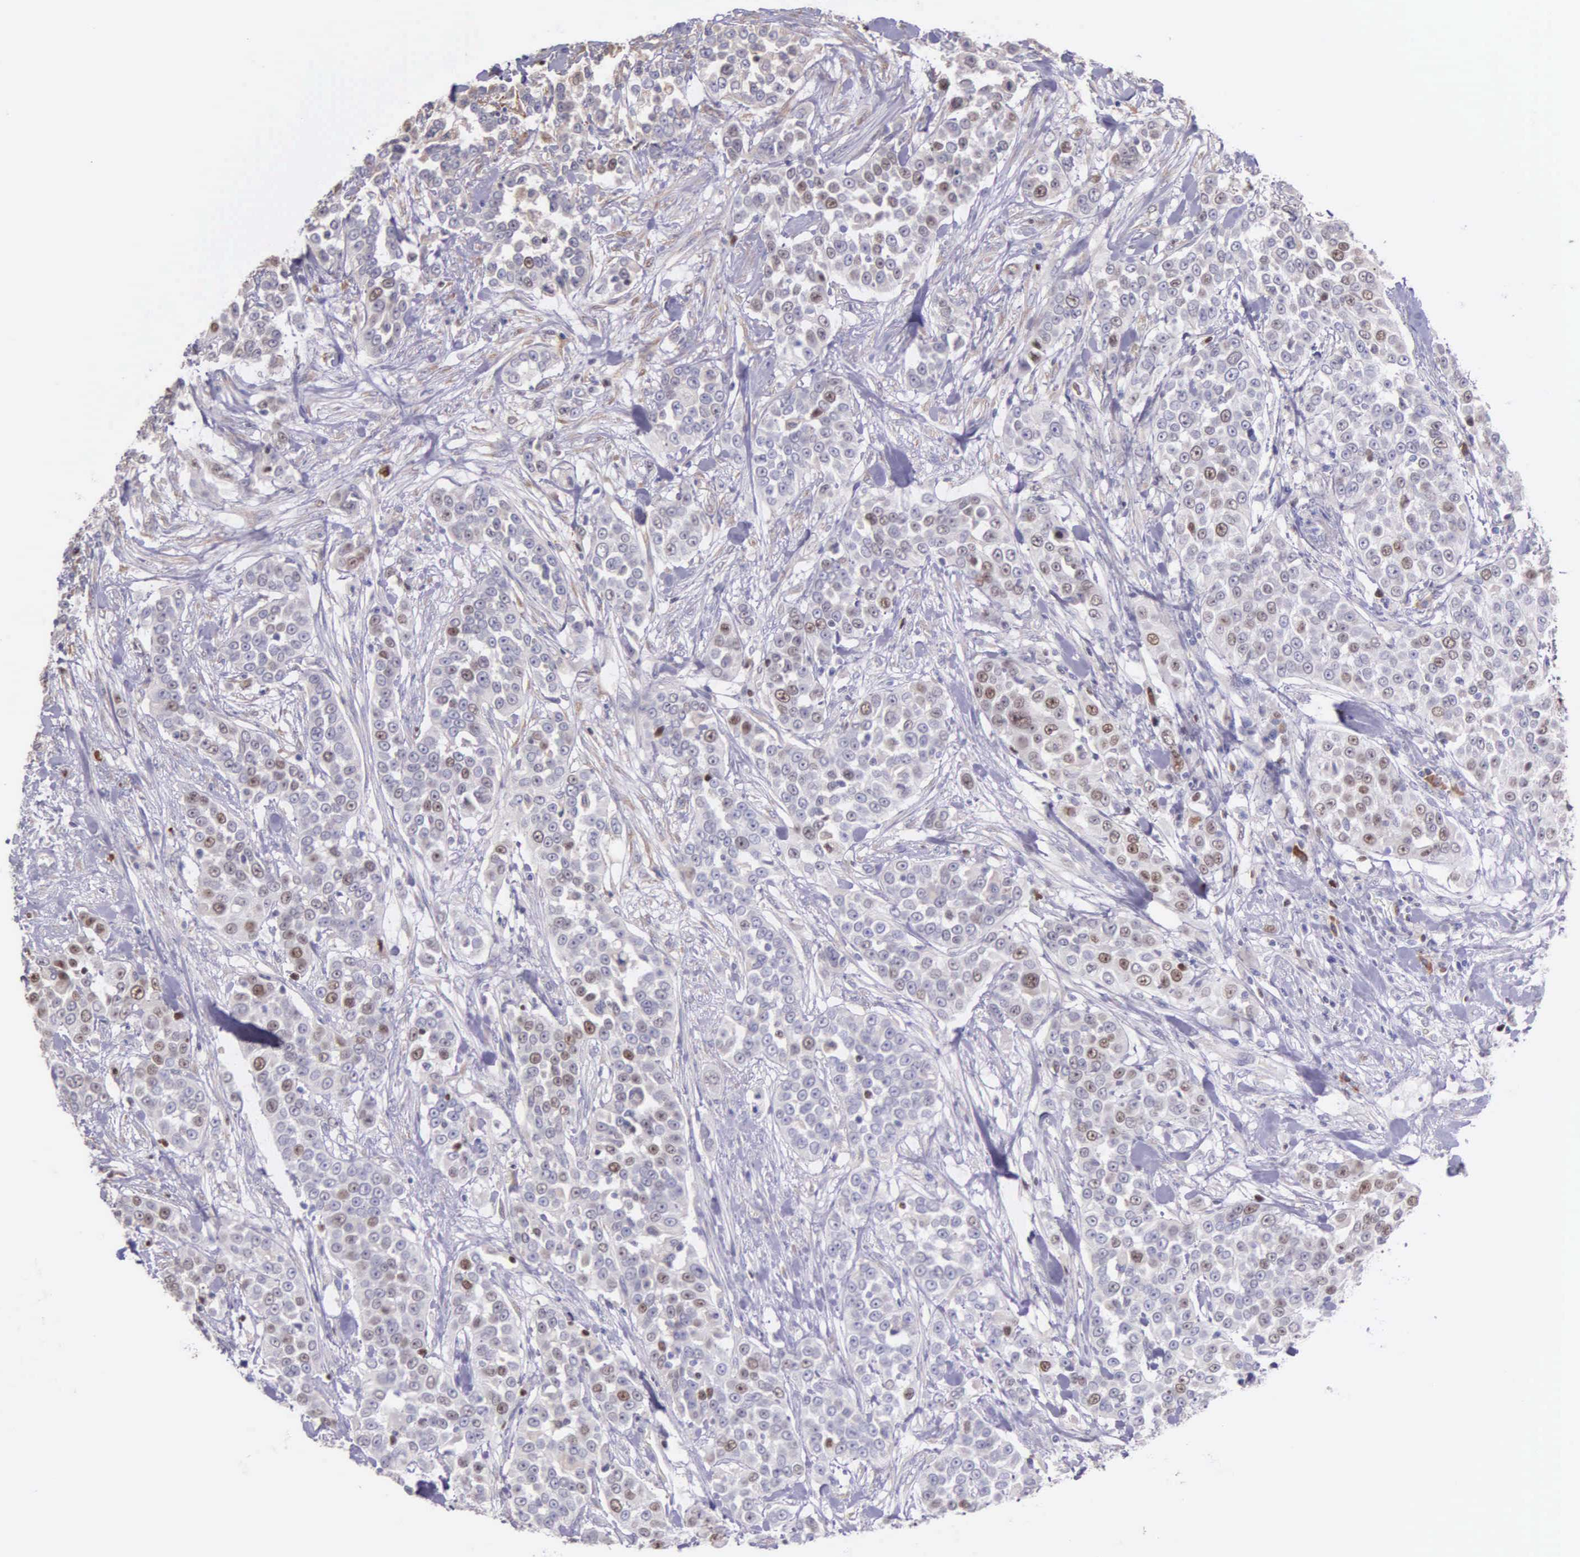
{"staining": {"intensity": "weak", "quantity": "<25%", "location": "nuclear"}, "tissue": "urothelial cancer", "cell_type": "Tumor cells", "image_type": "cancer", "snomed": [{"axis": "morphology", "description": "Urothelial carcinoma, High grade"}, {"axis": "topography", "description": "Urinary bladder"}], "caption": "Tumor cells show no significant protein positivity in urothelial carcinoma (high-grade).", "gene": "MCM5", "patient": {"sex": "female", "age": 80}}